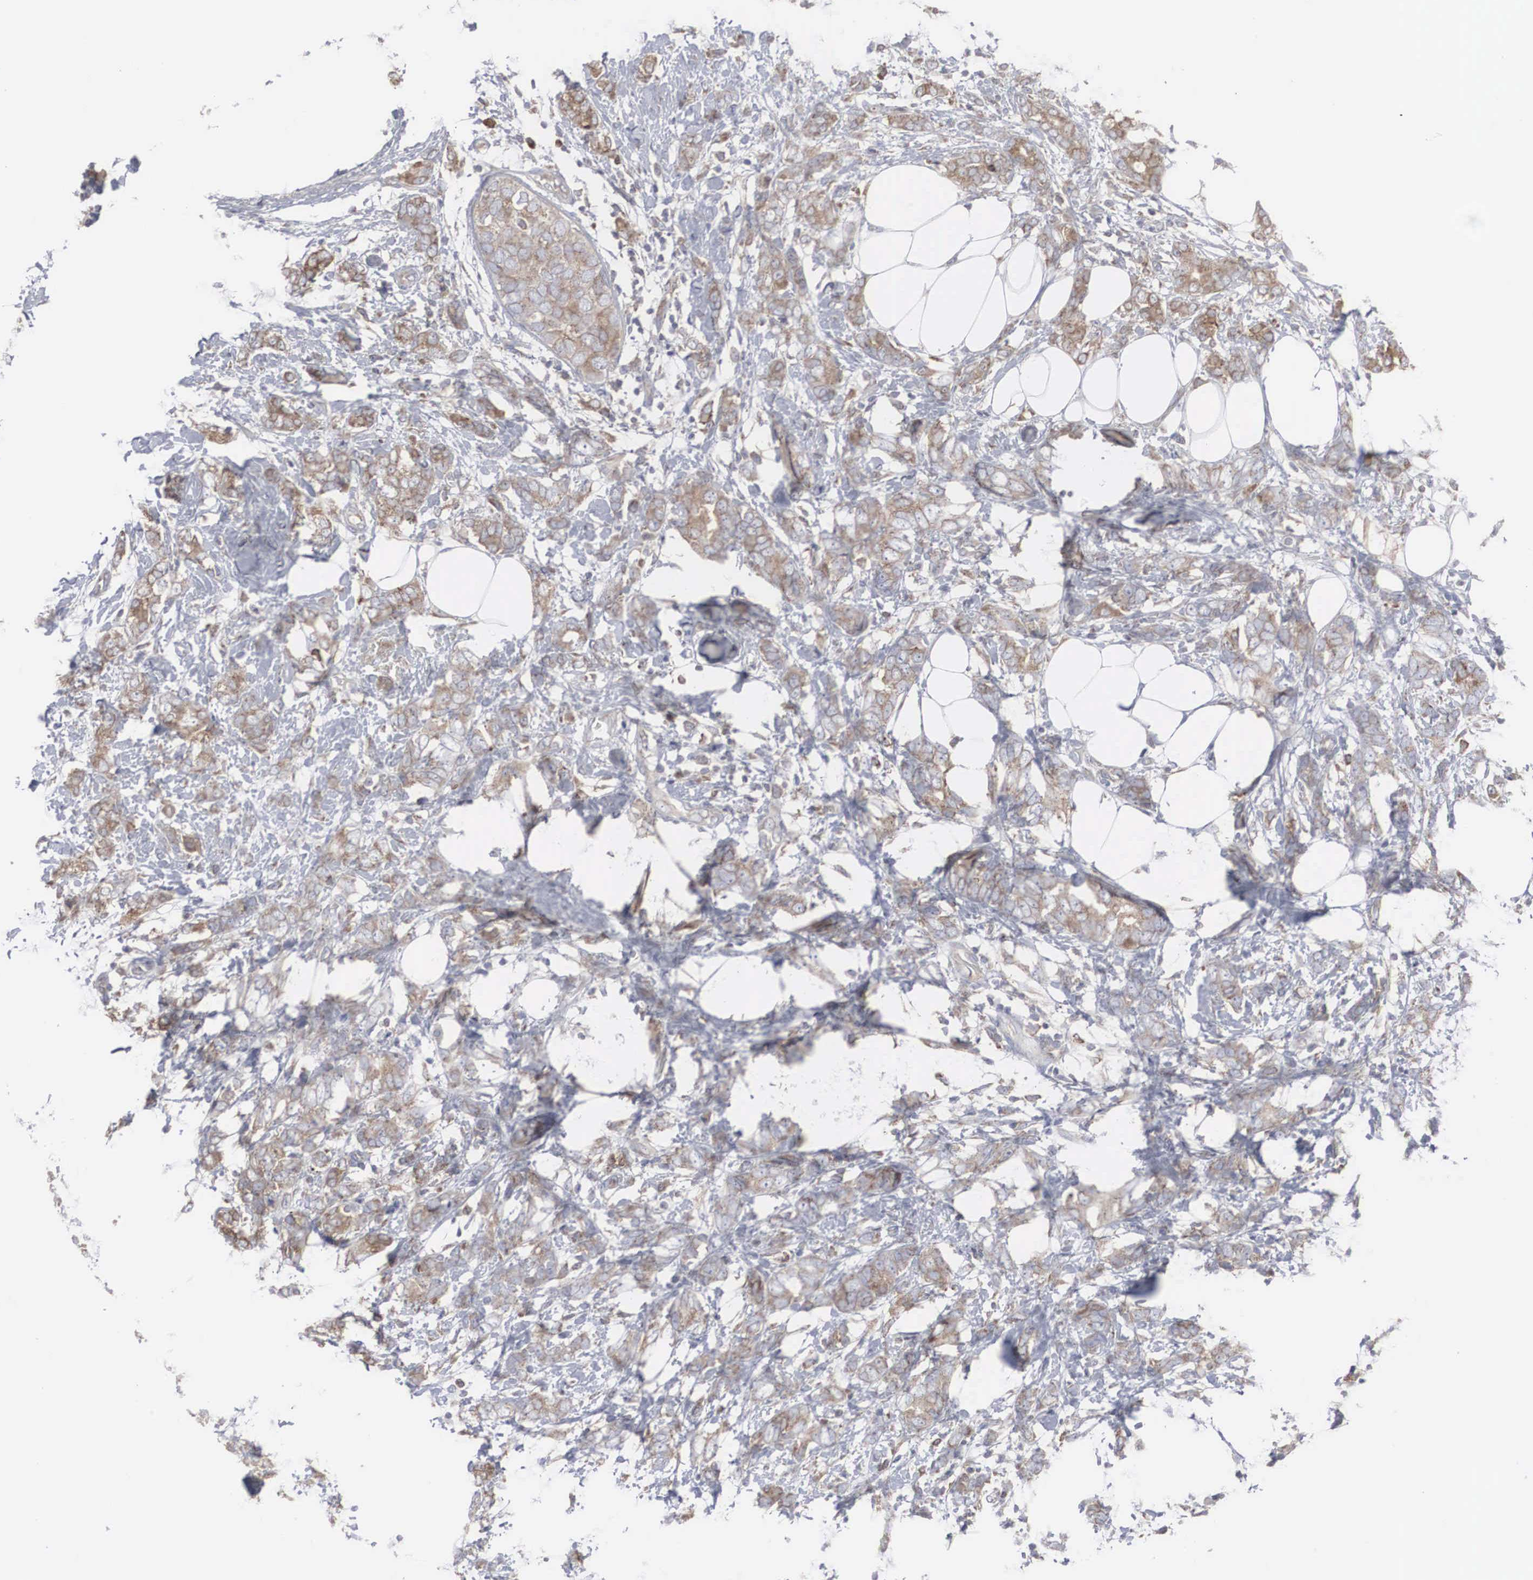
{"staining": {"intensity": "weak", "quantity": "25%-75%", "location": "cytoplasmic/membranous"}, "tissue": "breast cancer", "cell_type": "Tumor cells", "image_type": "cancer", "snomed": [{"axis": "morphology", "description": "Duct carcinoma"}, {"axis": "topography", "description": "Breast"}], "caption": "Breast invasive ductal carcinoma tissue shows weak cytoplasmic/membranous staining in about 25%-75% of tumor cells", "gene": "MIA2", "patient": {"sex": "female", "age": 53}}